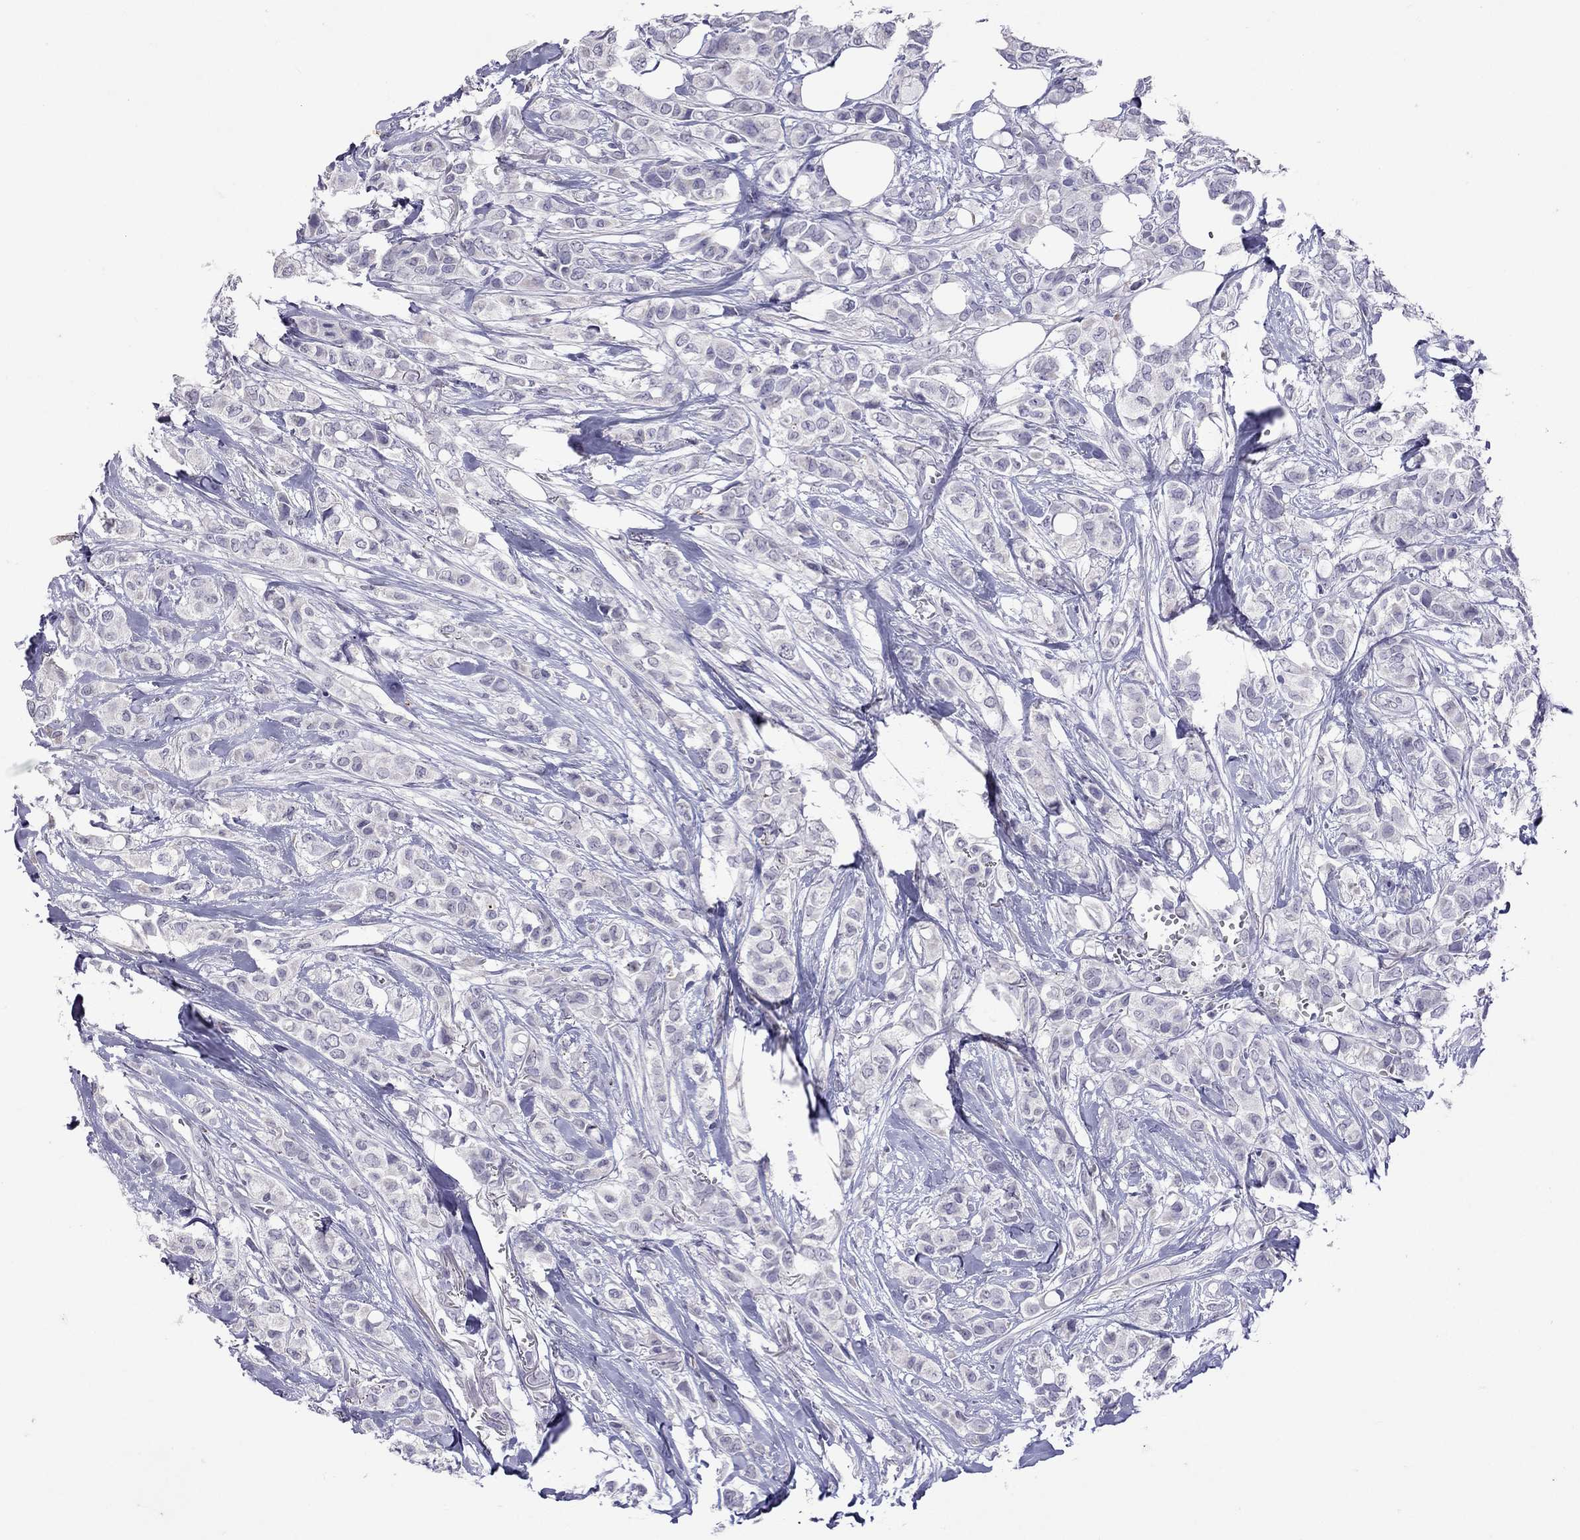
{"staining": {"intensity": "negative", "quantity": "none", "location": "none"}, "tissue": "breast cancer", "cell_type": "Tumor cells", "image_type": "cancer", "snomed": [{"axis": "morphology", "description": "Duct carcinoma"}, {"axis": "topography", "description": "Breast"}], "caption": "Image shows no protein expression in tumor cells of breast cancer tissue.", "gene": "SLAMF1", "patient": {"sex": "female", "age": 85}}